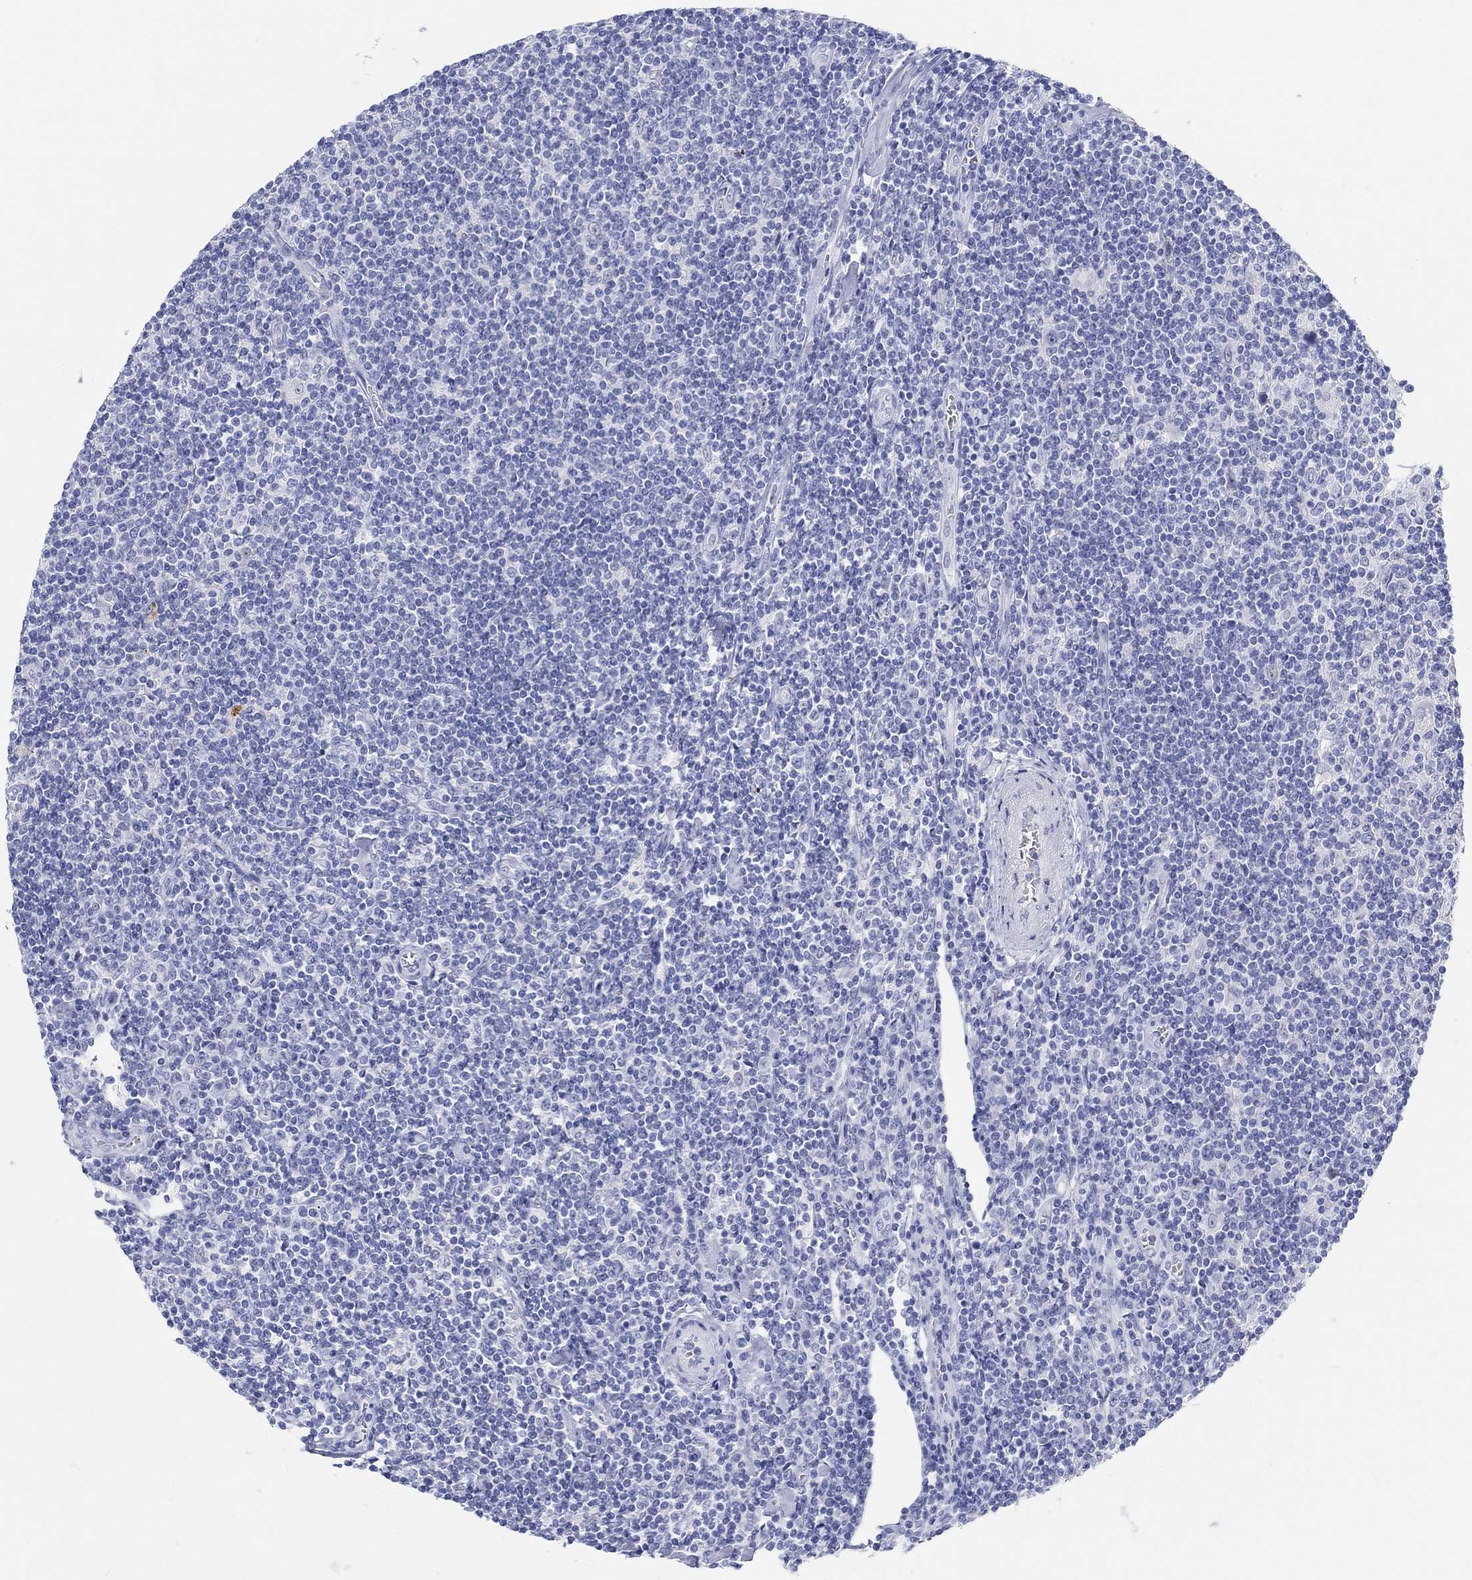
{"staining": {"intensity": "negative", "quantity": "none", "location": "none"}, "tissue": "lymphoma", "cell_type": "Tumor cells", "image_type": "cancer", "snomed": [{"axis": "morphology", "description": "Hodgkin's disease, NOS"}, {"axis": "topography", "description": "Lymph node"}], "caption": "Lymphoma stained for a protein using immunohistochemistry (IHC) displays no positivity tumor cells.", "gene": "GRIA3", "patient": {"sex": "male", "age": 40}}